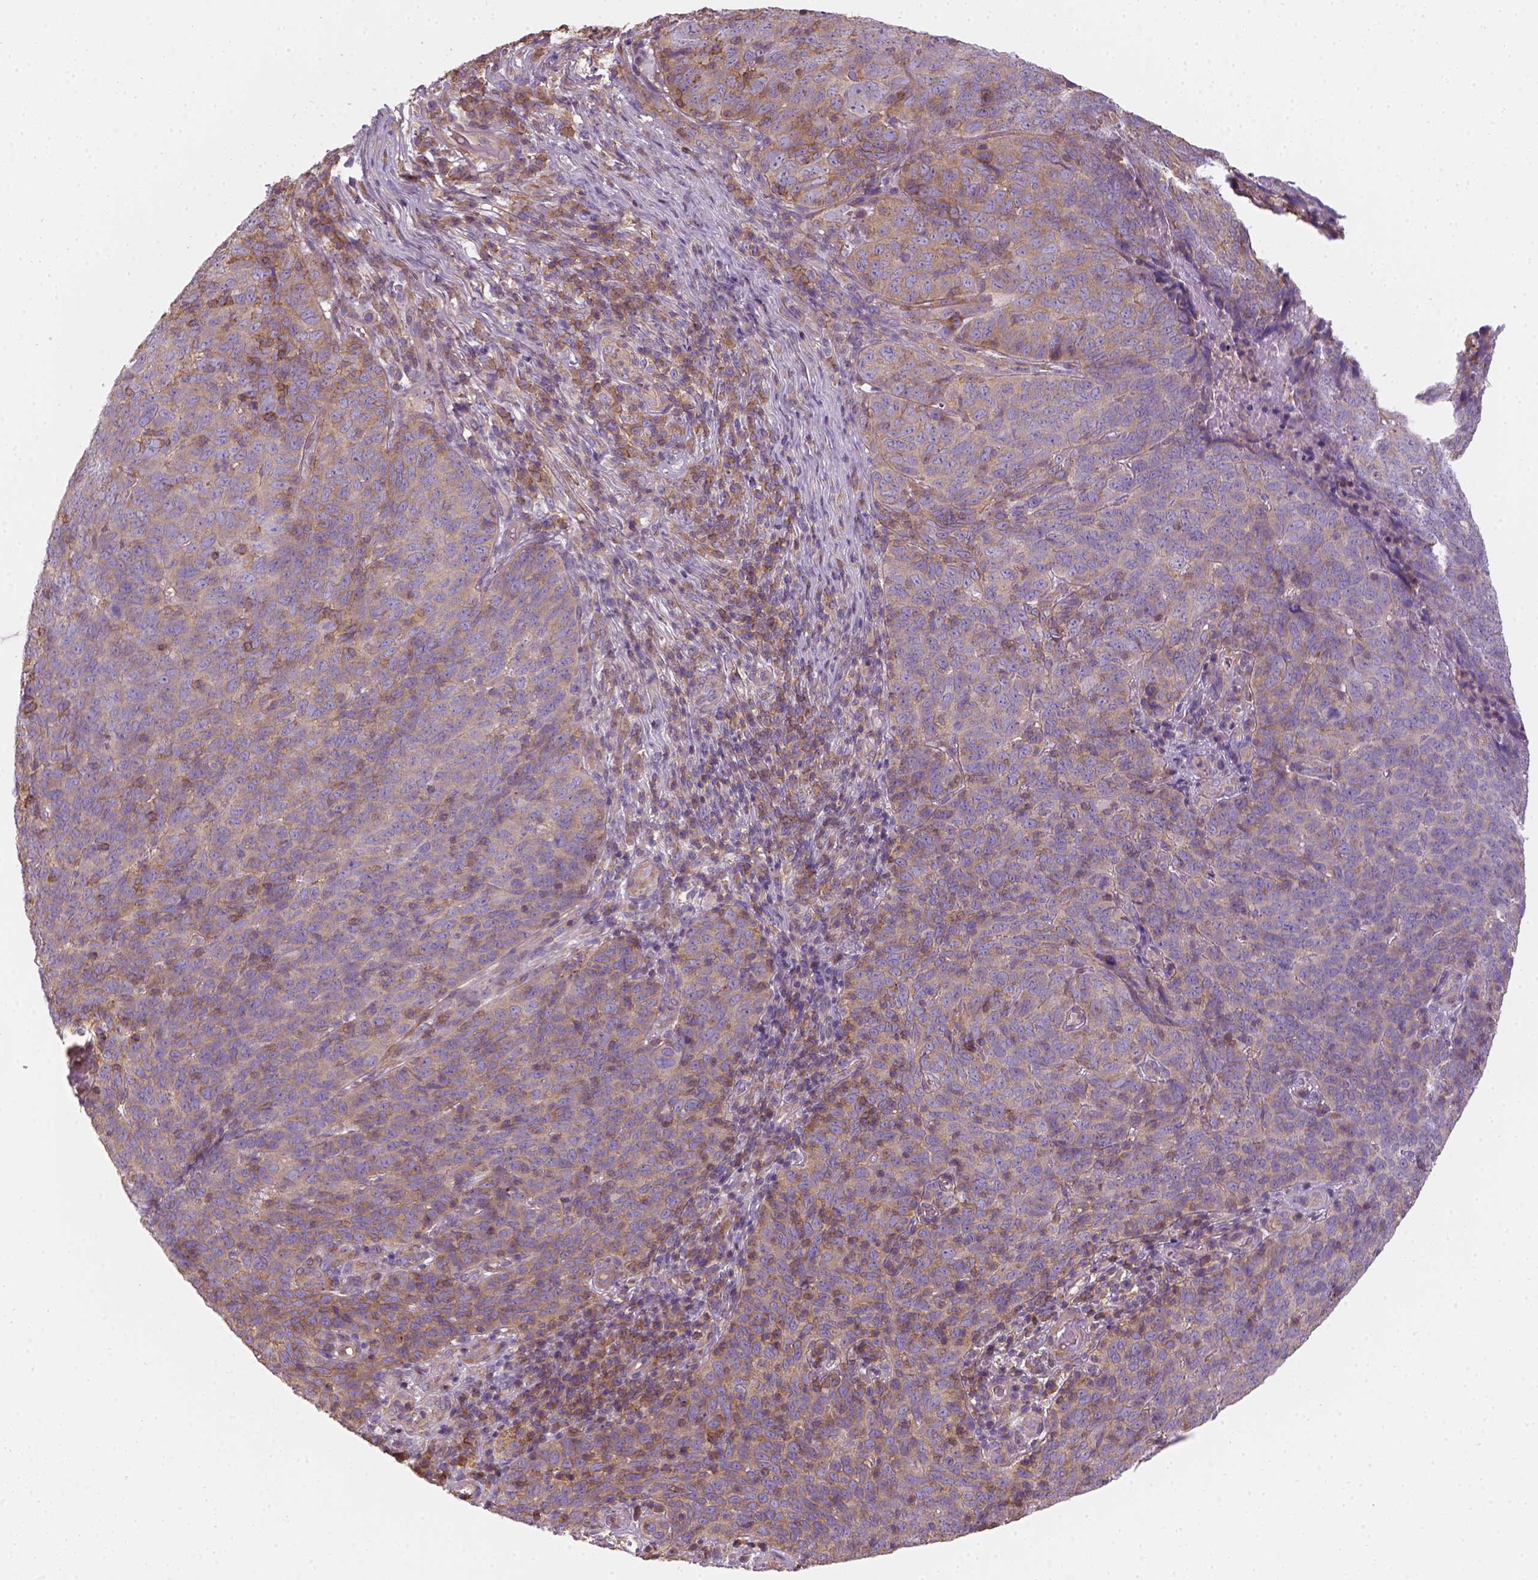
{"staining": {"intensity": "moderate", "quantity": "<25%", "location": "cytoplasmic/membranous"}, "tissue": "skin cancer", "cell_type": "Tumor cells", "image_type": "cancer", "snomed": [{"axis": "morphology", "description": "Squamous cell carcinoma, NOS"}, {"axis": "topography", "description": "Skin"}, {"axis": "topography", "description": "Anal"}], "caption": "Tumor cells reveal low levels of moderate cytoplasmic/membranous positivity in approximately <25% of cells in human skin cancer.", "gene": "GPRC5D", "patient": {"sex": "female", "age": 51}}